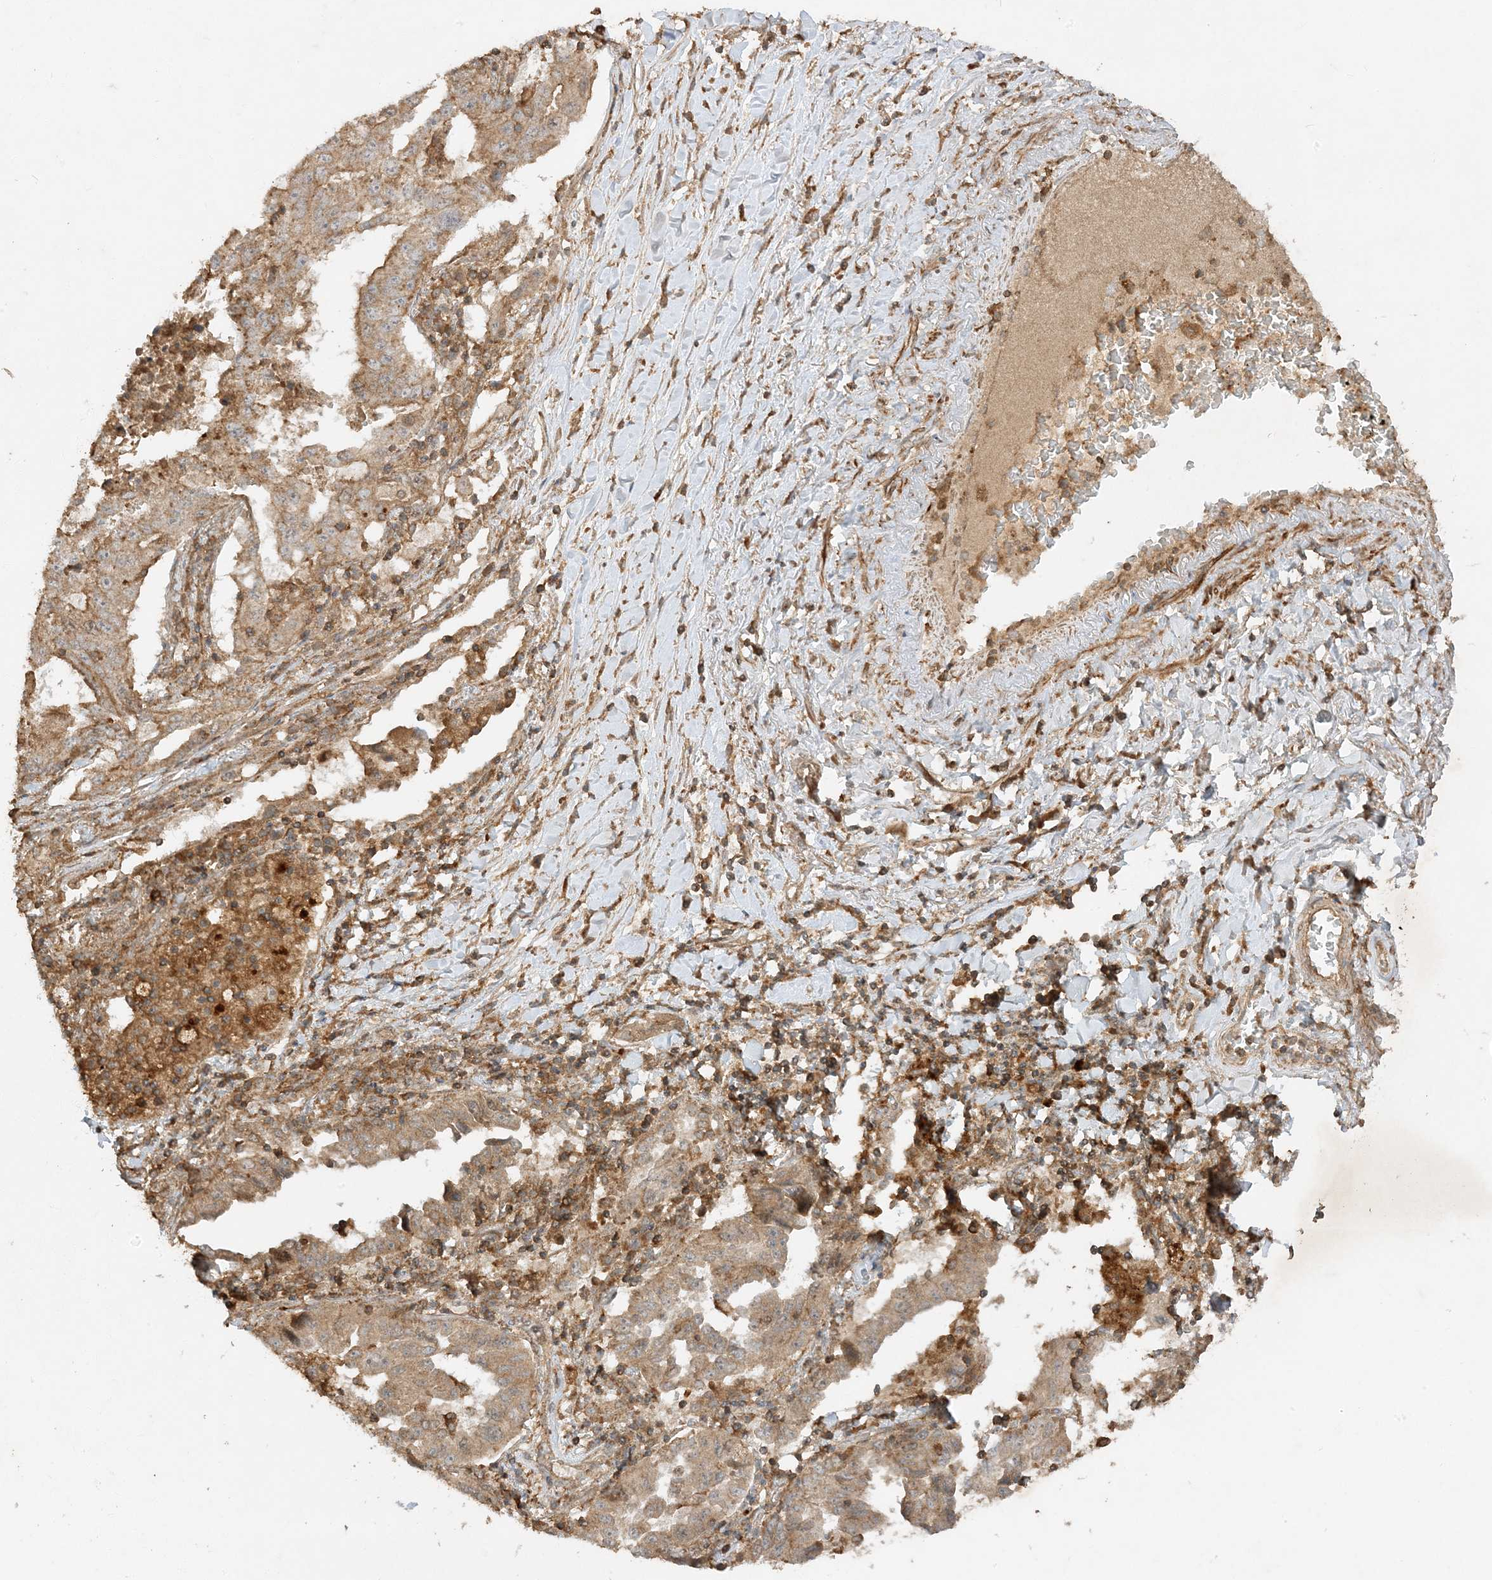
{"staining": {"intensity": "weak", "quantity": ">75%", "location": "cytoplasmic/membranous"}, "tissue": "lung cancer", "cell_type": "Tumor cells", "image_type": "cancer", "snomed": [{"axis": "morphology", "description": "Adenocarcinoma, NOS"}, {"axis": "topography", "description": "Lung"}], "caption": "Lung cancer stained with immunohistochemistry shows weak cytoplasmic/membranous positivity in about >75% of tumor cells.", "gene": "XRN1", "patient": {"sex": "female", "age": 51}}